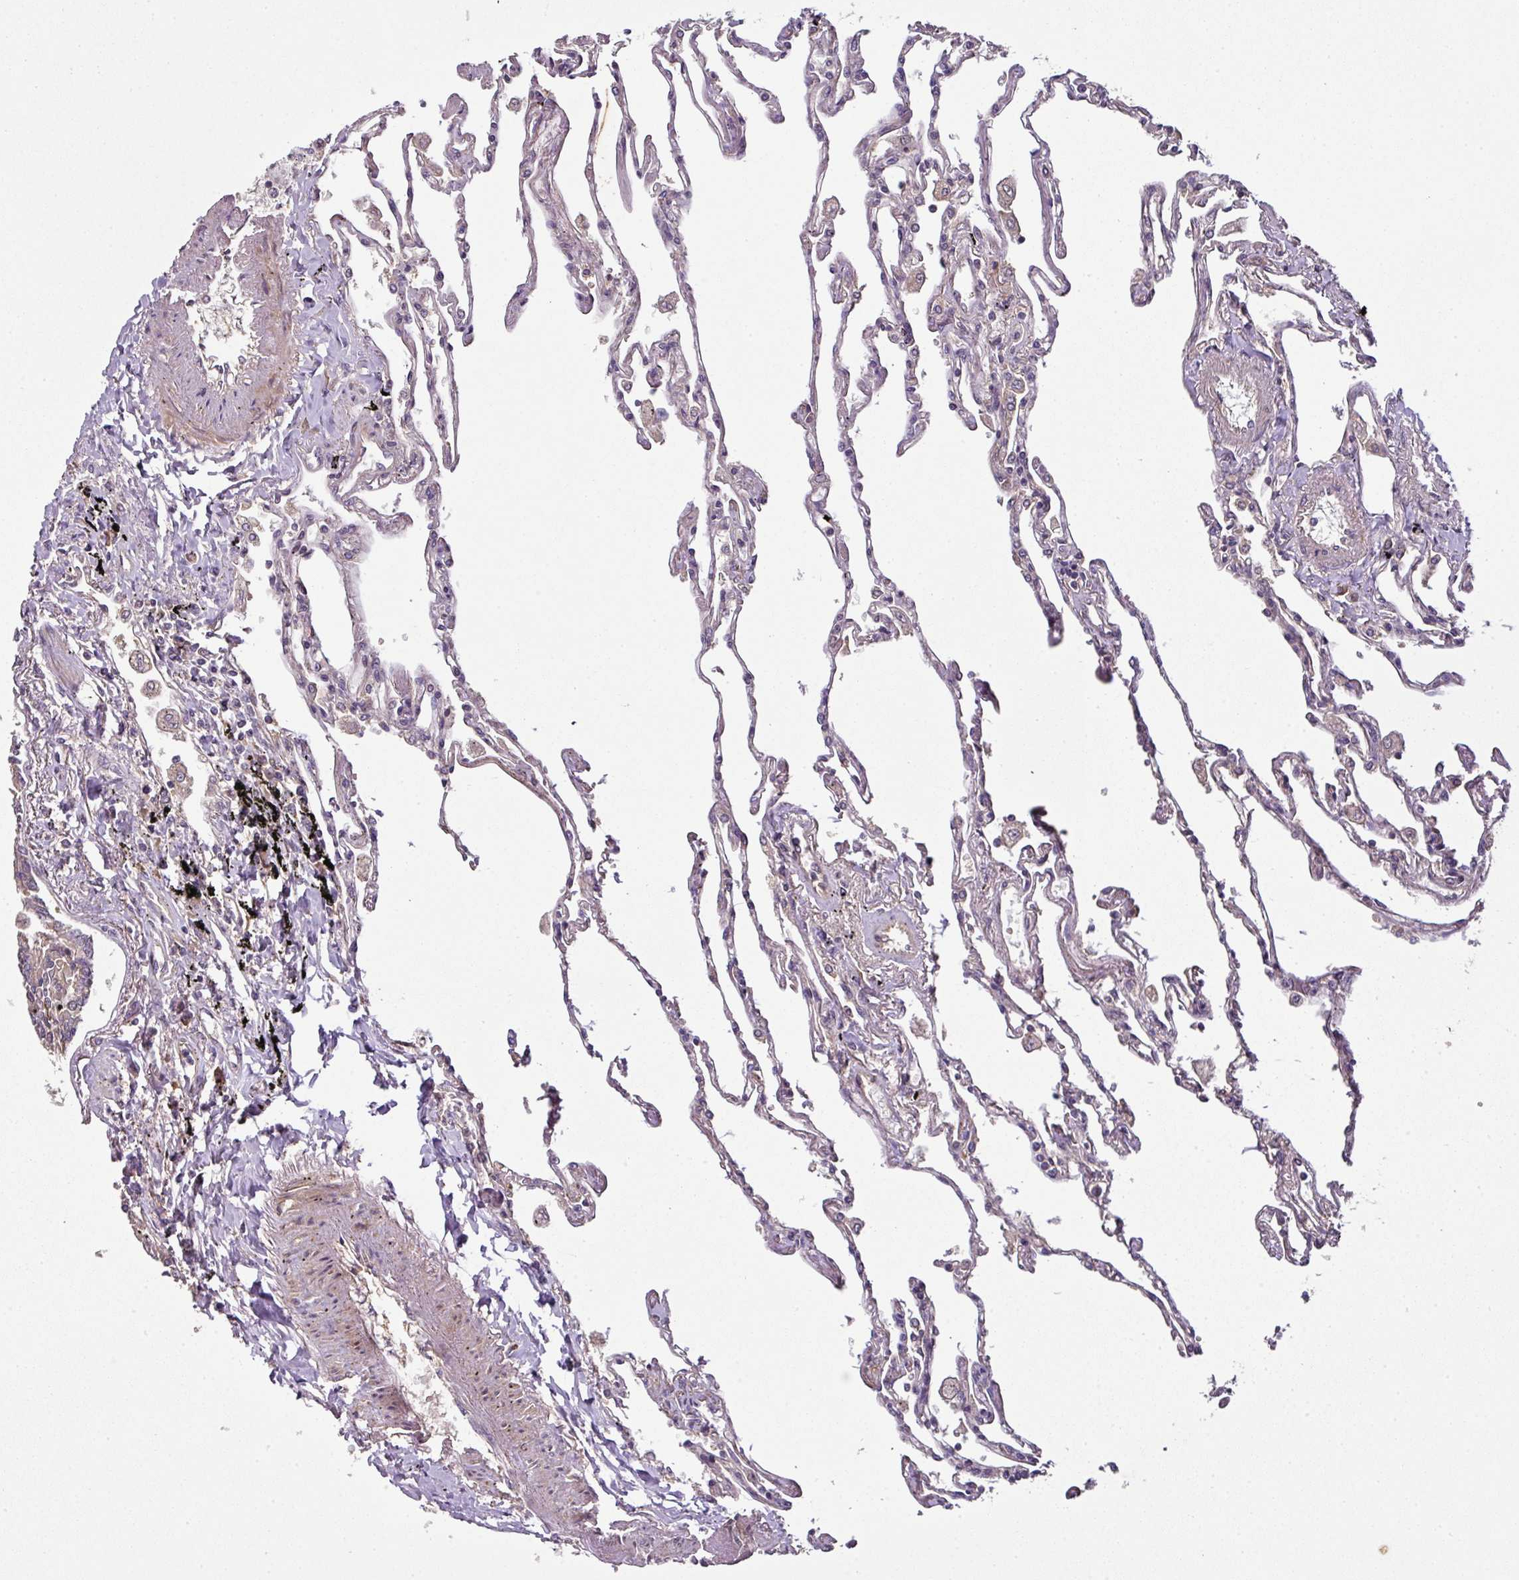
{"staining": {"intensity": "moderate", "quantity": "25%-75%", "location": "cytoplasmic/membranous"}, "tissue": "lung", "cell_type": "Alveolar cells", "image_type": "normal", "snomed": [{"axis": "morphology", "description": "Normal tissue, NOS"}, {"axis": "topography", "description": "Lung"}], "caption": "Protein expression analysis of benign lung reveals moderate cytoplasmic/membranous positivity in approximately 25%-75% of alveolar cells.", "gene": "SPCS3", "patient": {"sex": "female", "age": 67}}